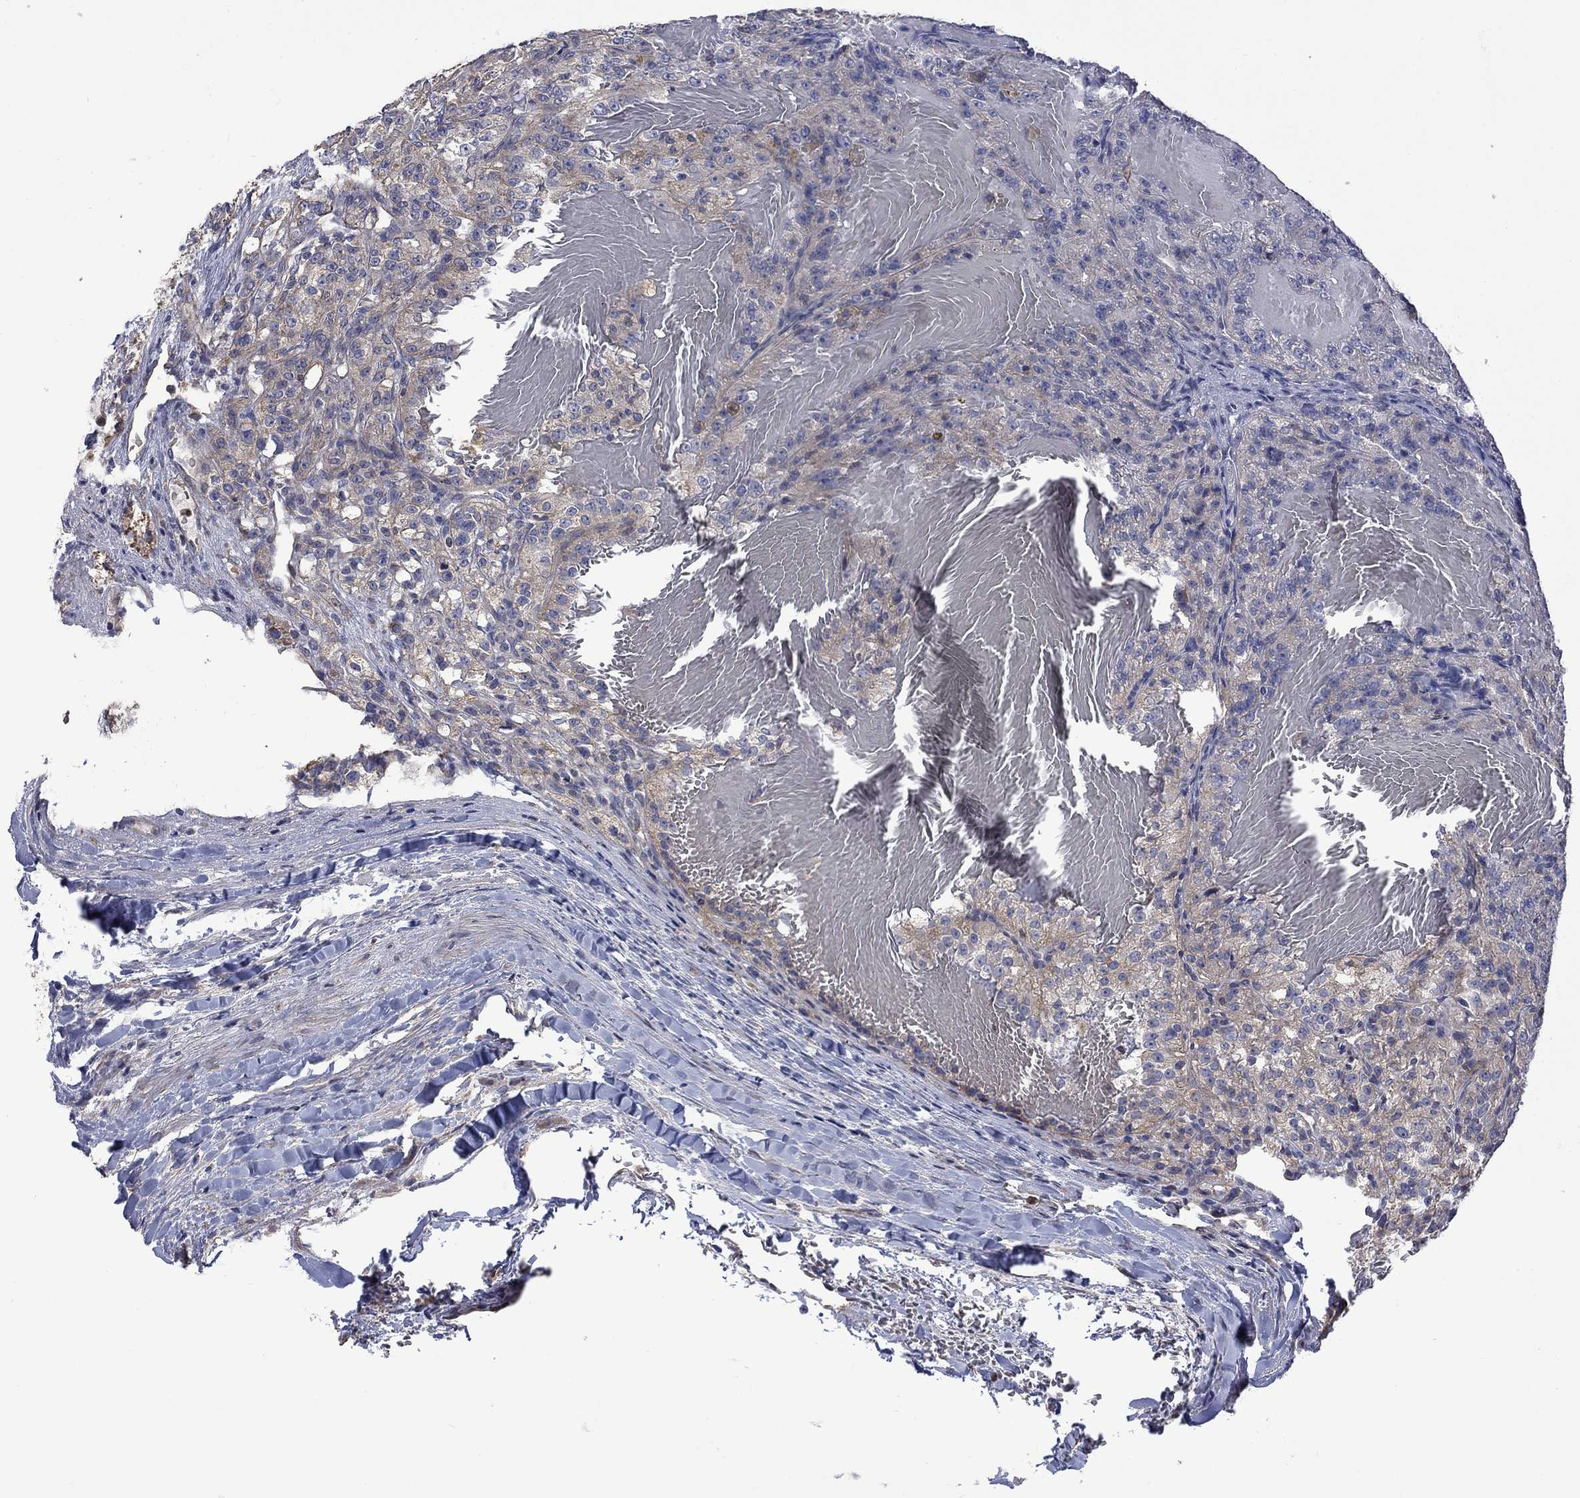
{"staining": {"intensity": "weak", "quantity": ">75%", "location": "cytoplasmic/membranous"}, "tissue": "renal cancer", "cell_type": "Tumor cells", "image_type": "cancer", "snomed": [{"axis": "morphology", "description": "Adenocarcinoma, NOS"}, {"axis": "topography", "description": "Kidney"}], "caption": "Immunohistochemistry micrograph of neoplastic tissue: renal adenocarcinoma stained using immunohistochemistry exhibits low levels of weak protein expression localized specifically in the cytoplasmic/membranous of tumor cells, appearing as a cytoplasmic/membranous brown color.", "gene": "CAMKK2", "patient": {"sex": "female", "age": 63}}